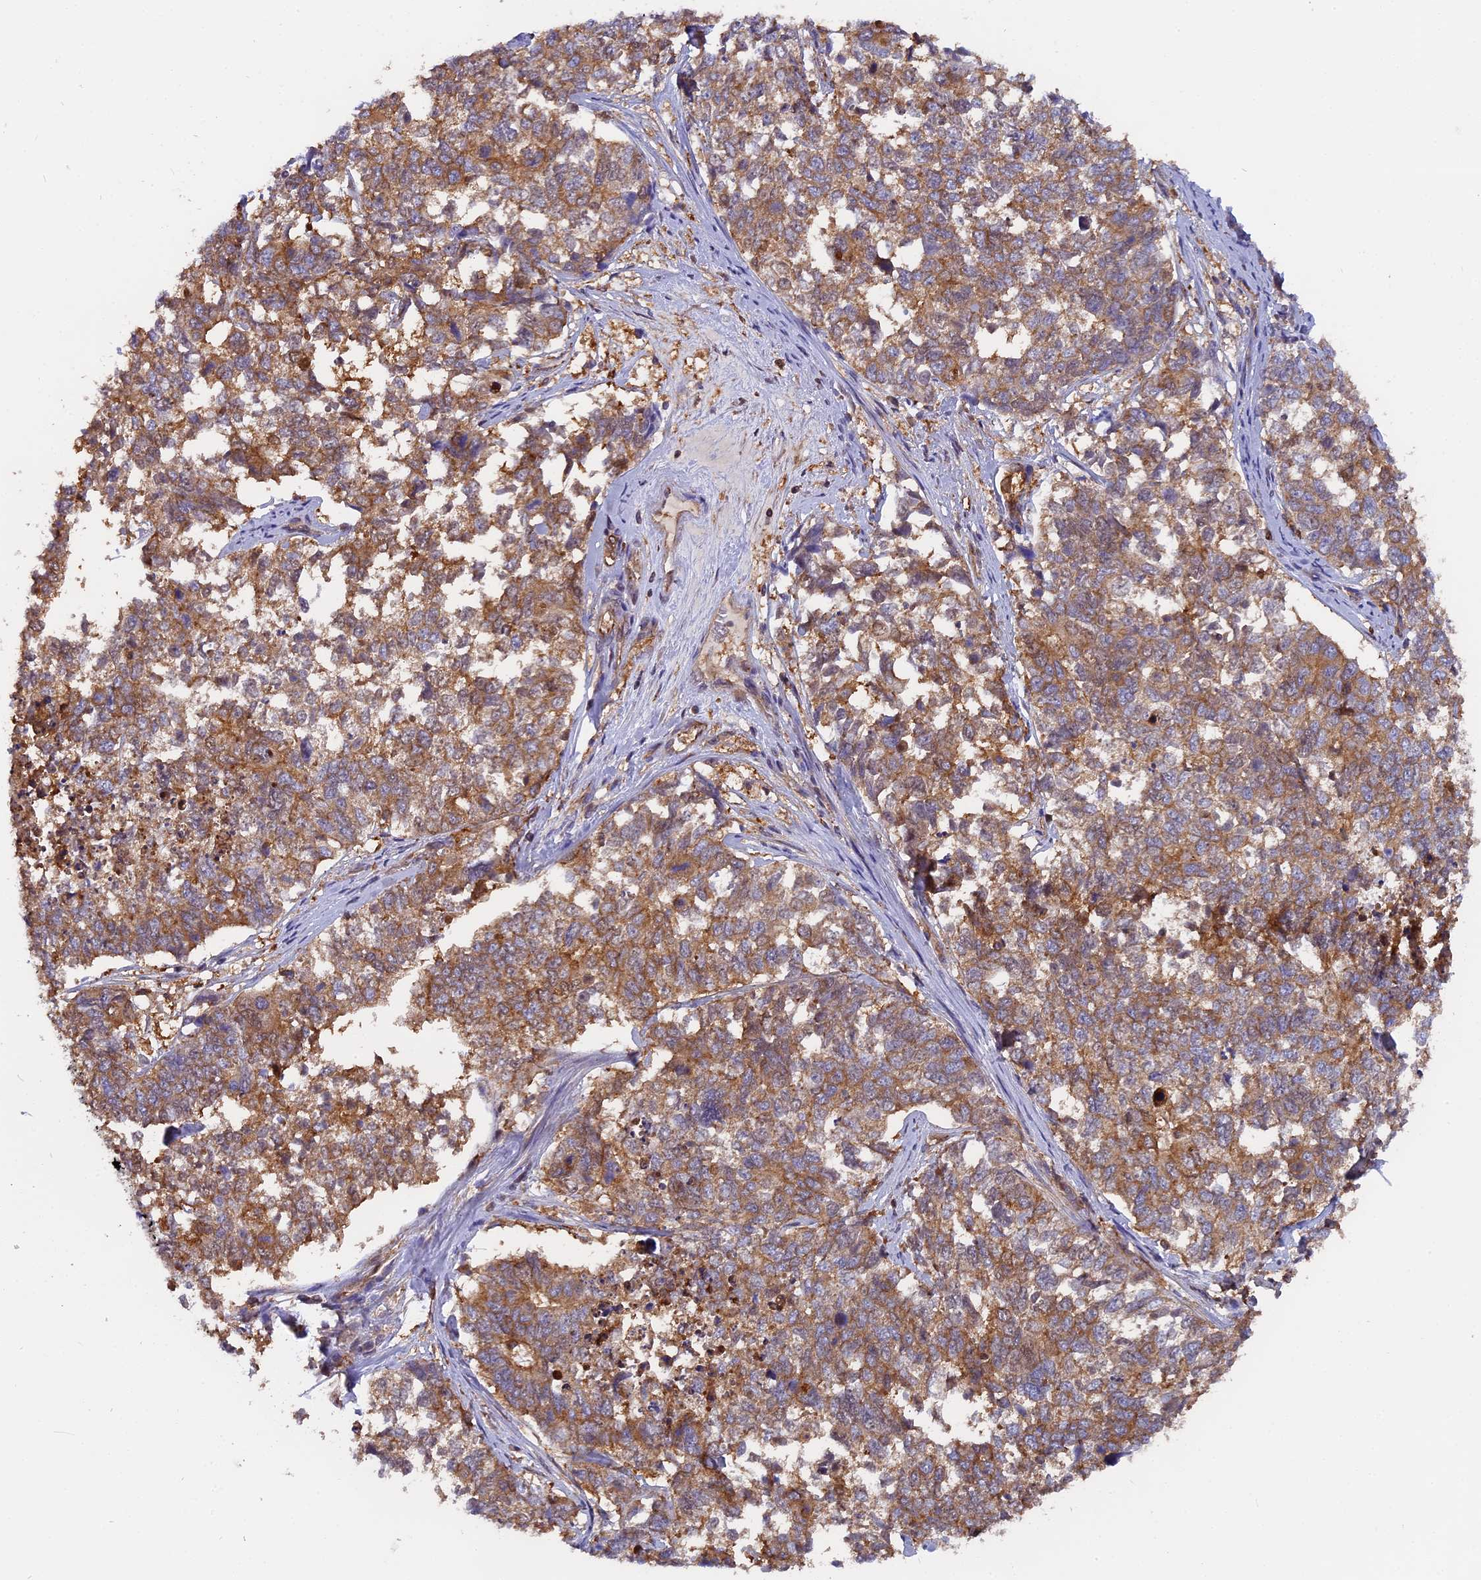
{"staining": {"intensity": "moderate", "quantity": ">75%", "location": "cytoplasmic/membranous"}, "tissue": "cervical cancer", "cell_type": "Tumor cells", "image_type": "cancer", "snomed": [{"axis": "morphology", "description": "Squamous cell carcinoma, NOS"}, {"axis": "topography", "description": "Cervix"}], "caption": "Tumor cells show moderate cytoplasmic/membranous expression in about >75% of cells in squamous cell carcinoma (cervical). (brown staining indicates protein expression, while blue staining denotes nuclei).", "gene": "FAM118B", "patient": {"sex": "female", "age": 63}}